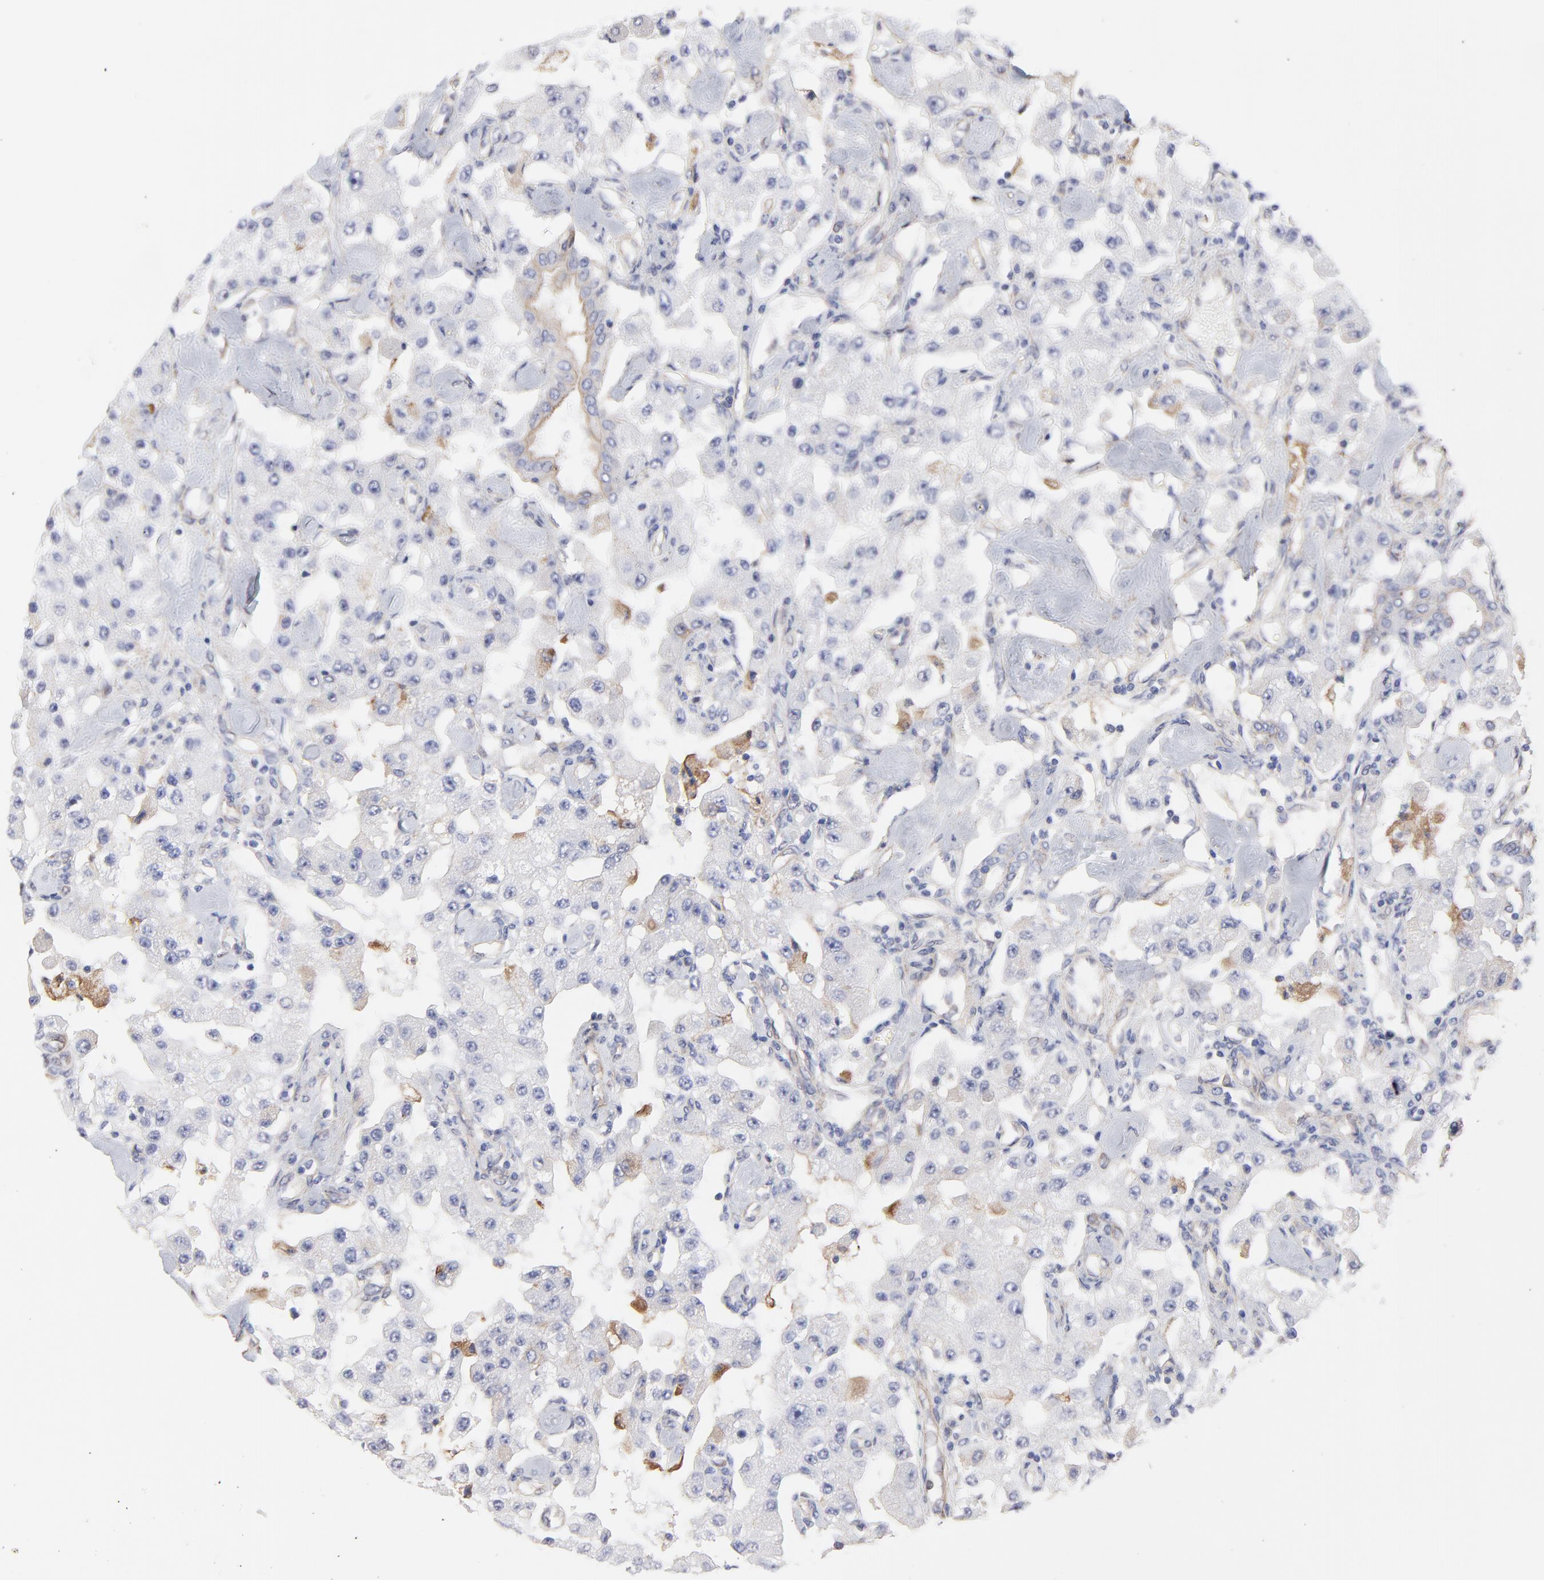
{"staining": {"intensity": "weak", "quantity": "<25%", "location": "cytoplasmic/membranous"}, "tissue": "carcinoid", "cell_type": "Tumor cells", "image_type": "cancer", "snomed": [{"axis": "morphology", "description": "Carcinoid, malignant, NOS"}, {"axis": "topography", "description": "Pancreas"}], "caption": "IHC of malignant carcinoid exhibits no staining in tumor cells.", "gene": "LRCH2", "patient": {"sex": "male", "age": 41}}